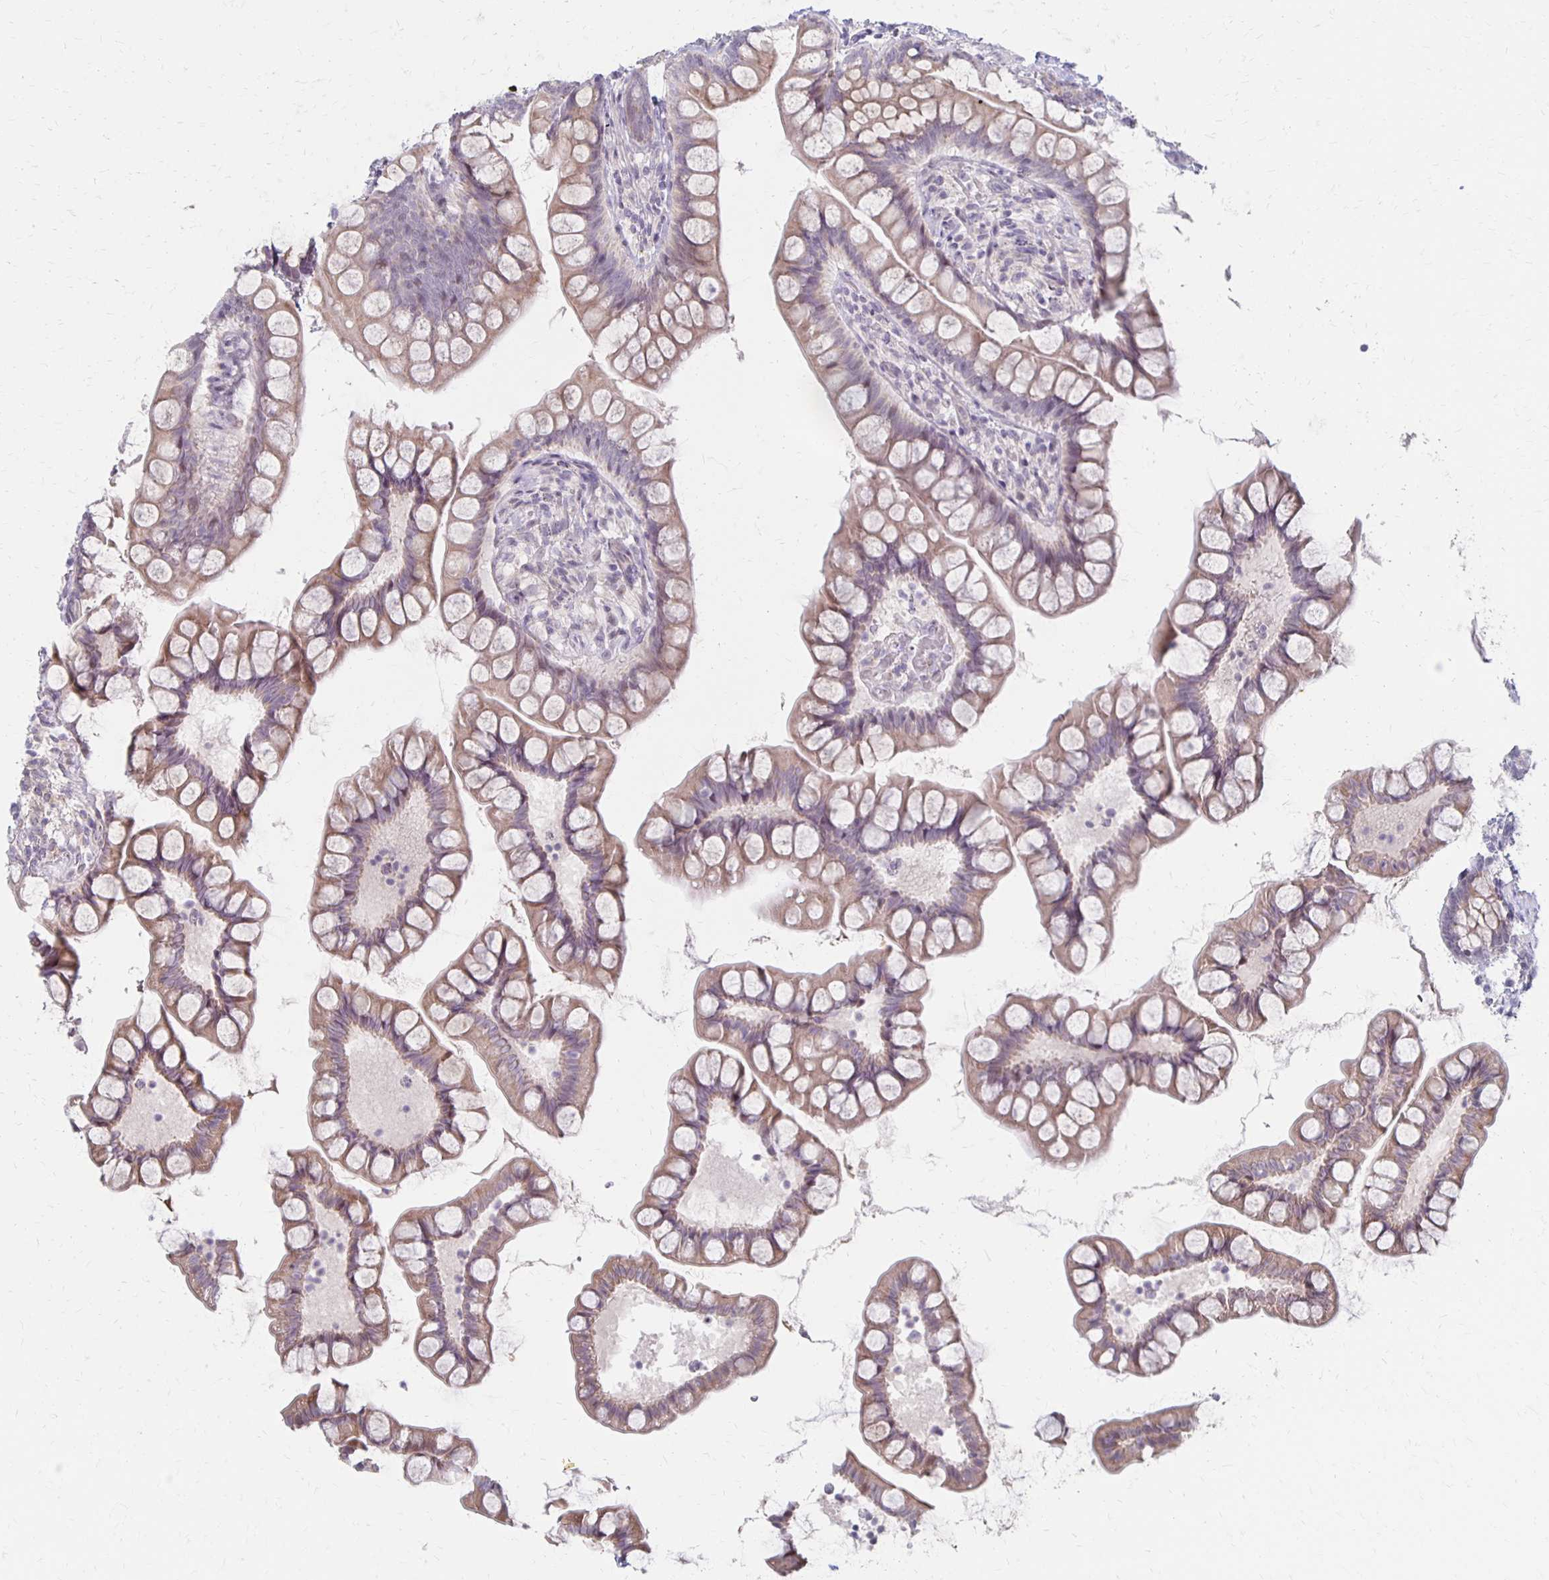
{"staining": {"intensity": "weak", "quantity": ">75%", "location": "cytoplasmic/membranous"}, "tissue": "small intestine", "cell_type": "Glandular cells", "image_type": "normal", "snomed": [{"axis": "morphology", "description": "Normal tissue, NOS"}, {"axis": "topography", "description": "Small intestine"}], "caption": "Human small intestine stained with a brown dye reveals weak cytoplasmic/membranous positive expression in approximately >75% of glandular cells.", "gene": "DAGLA", "patient": {"sex": "male", "age": 70}}